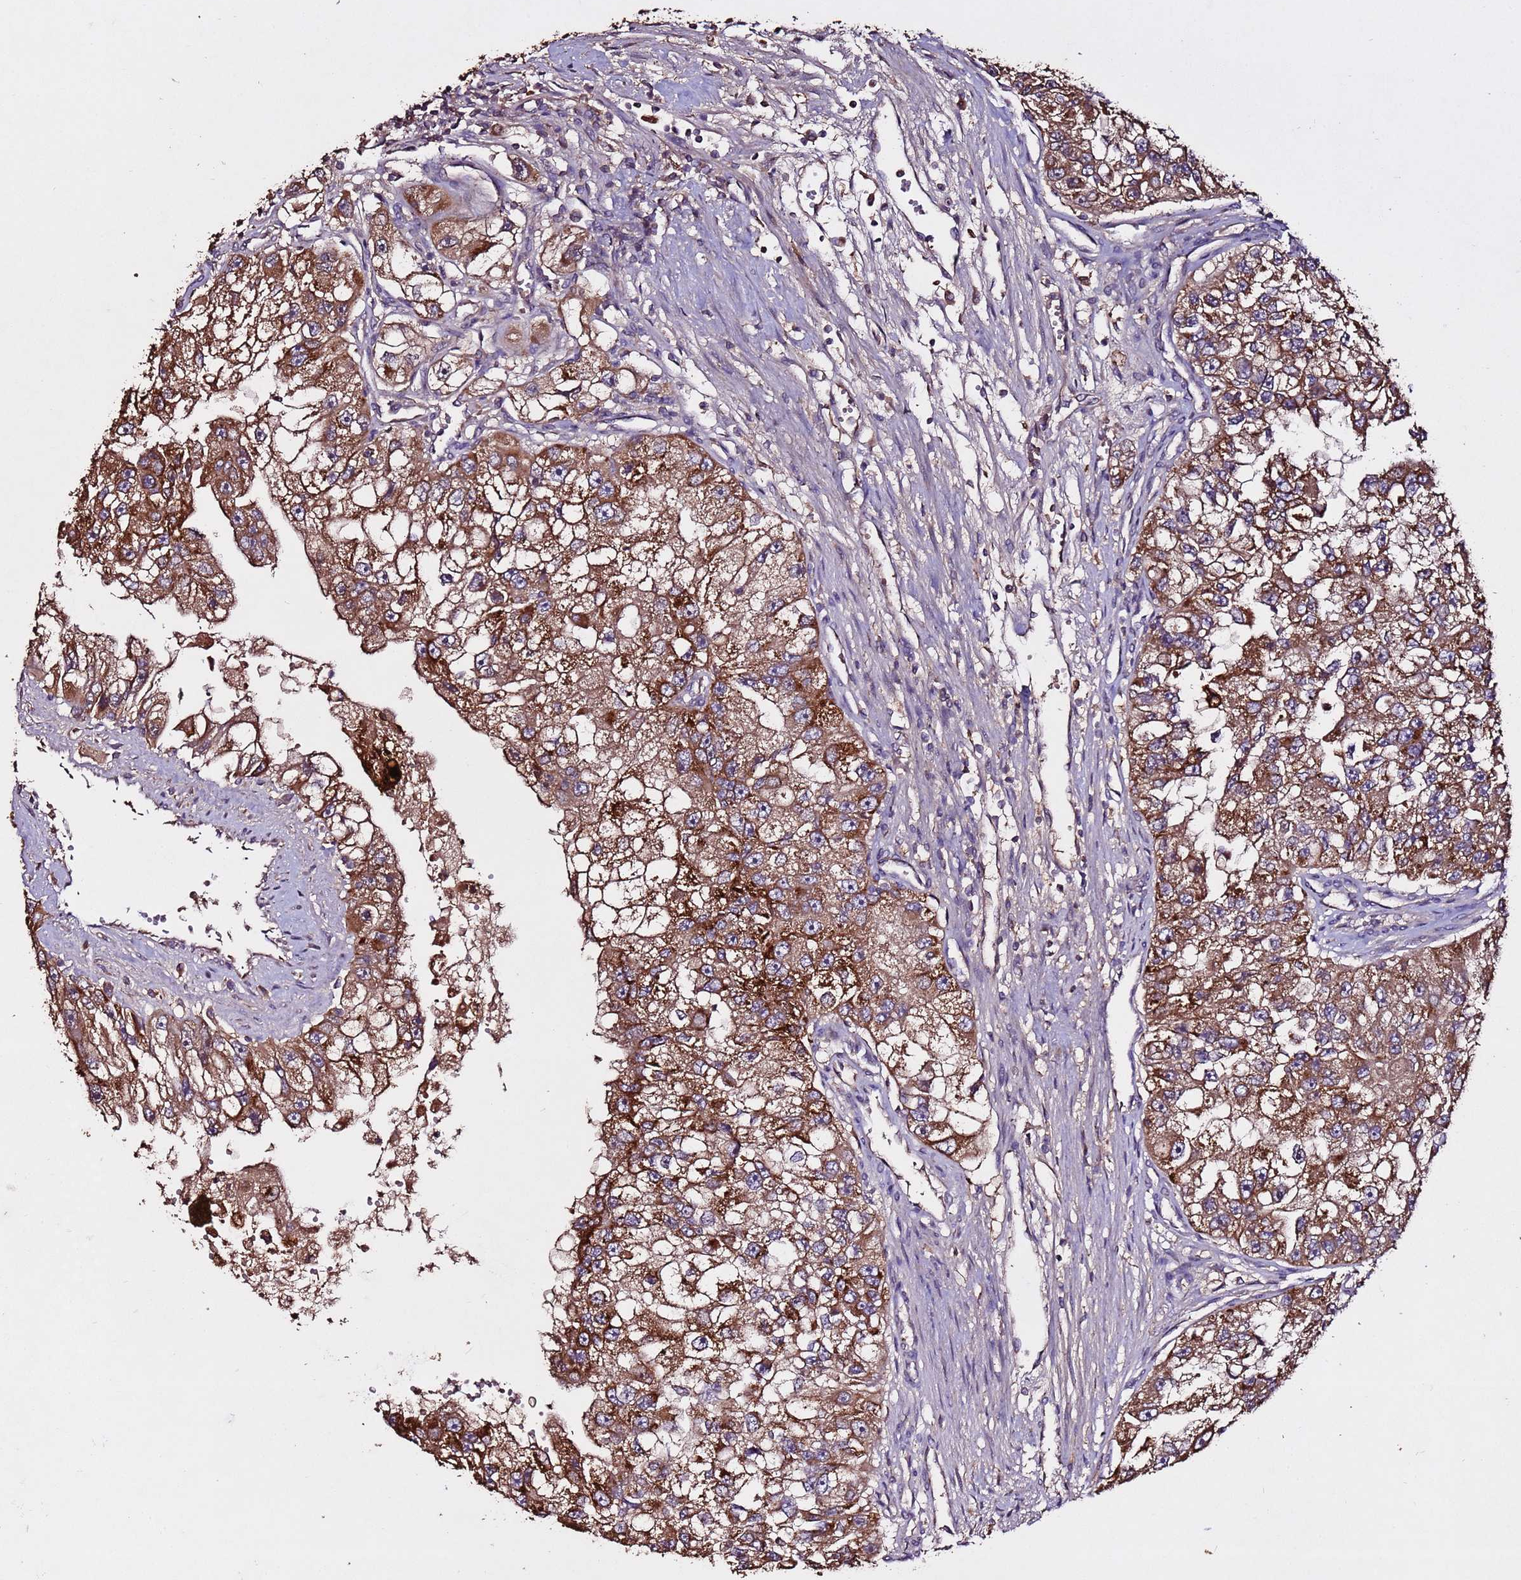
{"staining": {"intensity": "moderate", "quantity": ">75%", "location": "cytoplasmic/membranous"}, "tissue": "renal cancer", "cell_type": "Tumor cells", "image_type": "cancer", "snomed": [{"axis": "morphology", "description": "Adenocarcinoma, NOS"}, {"axis": "topography", "description": "Kidney"}], "caption": "Immunohistochemistry (IHC) of renal cancer demonstrates medium levels of moderate cytoplasmic/membranous expression in about >75% of tumor cells.", "gene": "RPS15A", "patient": {"sex": "male", "age": 63}}